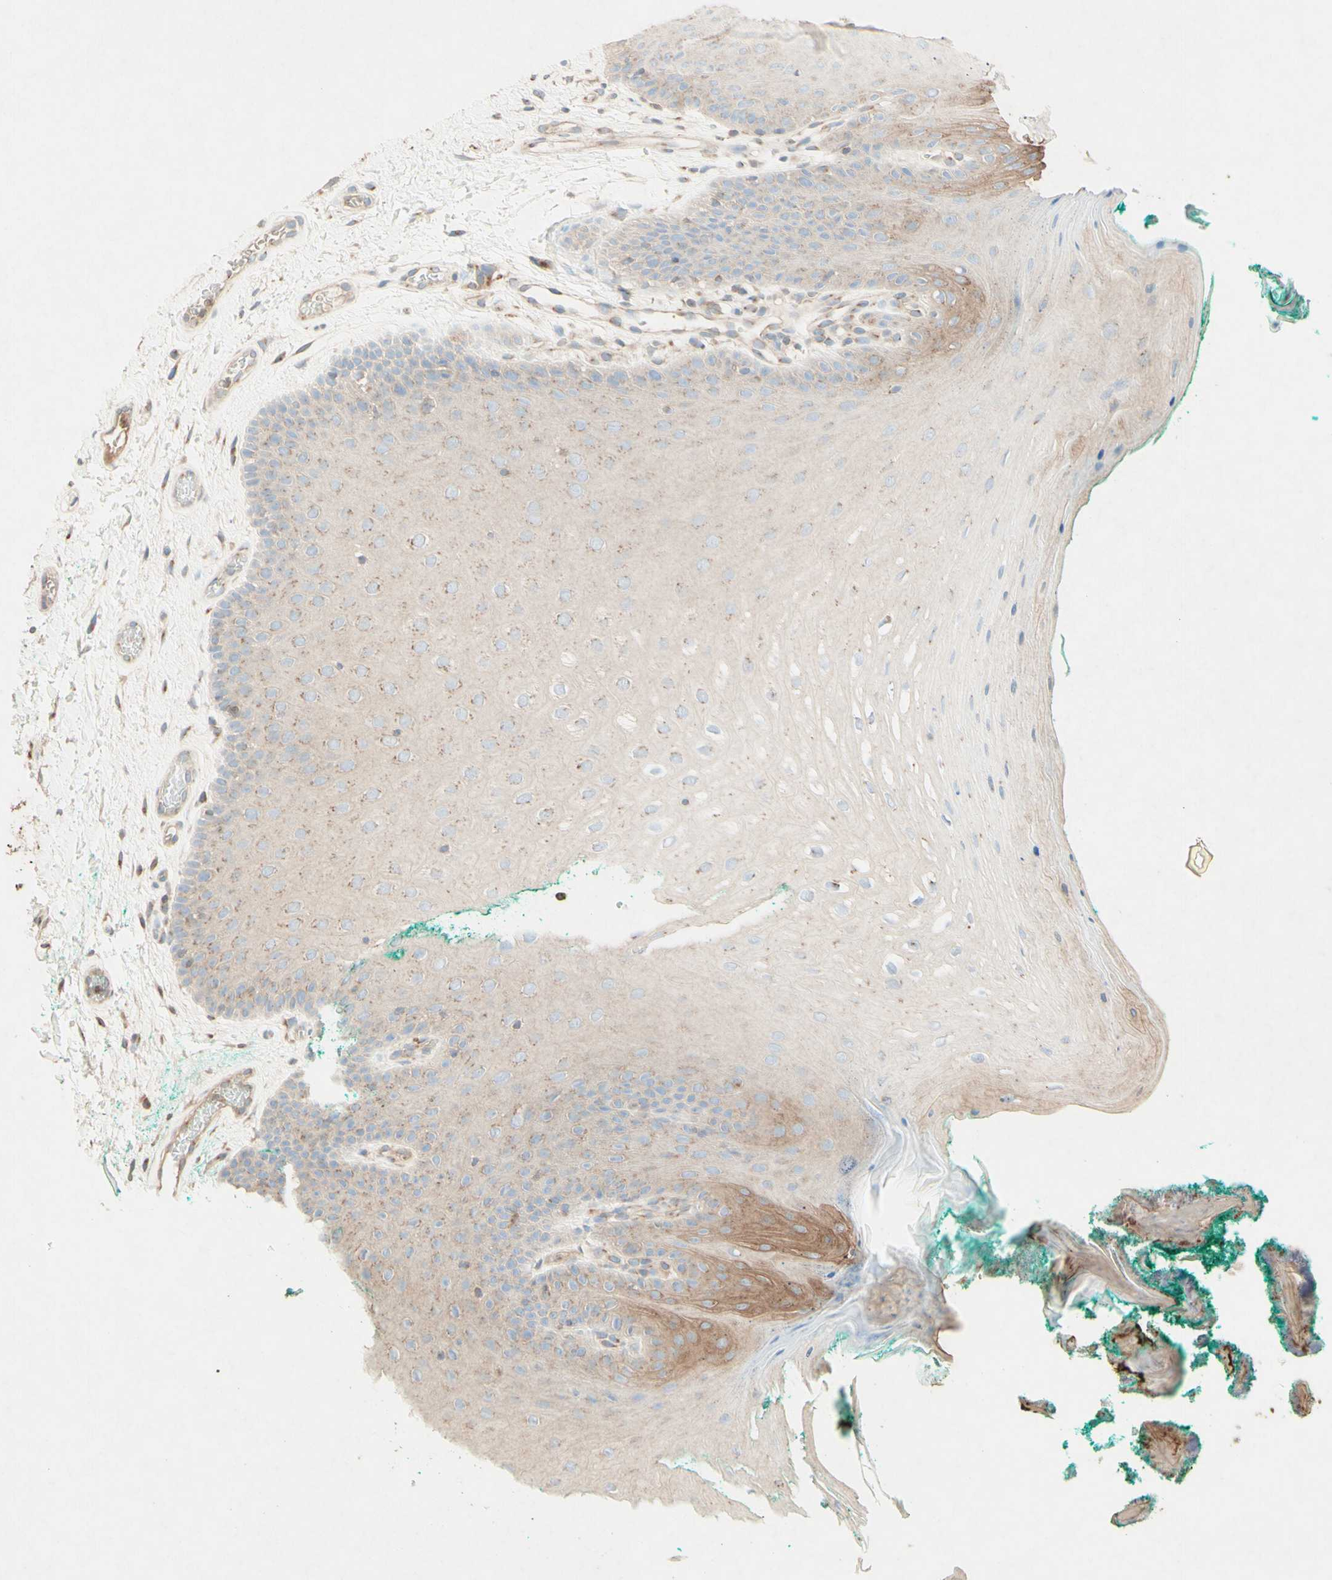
{"staining": {"intensity": "weak", "quantity": "<25%", "location": "cytoplasmic/membranous"}, "tissue": "oral mucosa", "cell_type": "Squamous epithelial cells", "image_type": "normal", "snomed": [{"axis": "morphology", "description": "Normal tissue, NOS"}, {"axis": "topography", "description": "Skeletal muscle"}, {"axis": "topography", "description": "Oral tissue"}], "caption": "High magnification brightfield microscopy of normal oral mucosa stained with DAB (3,3'-diaminobenzidine) (brown) and counterstained with hematoxylin (blue): squamous epithelial cells show no significant positivity.", "gene": "MTM1", "patient": {"sex": "male", "age": 58}}